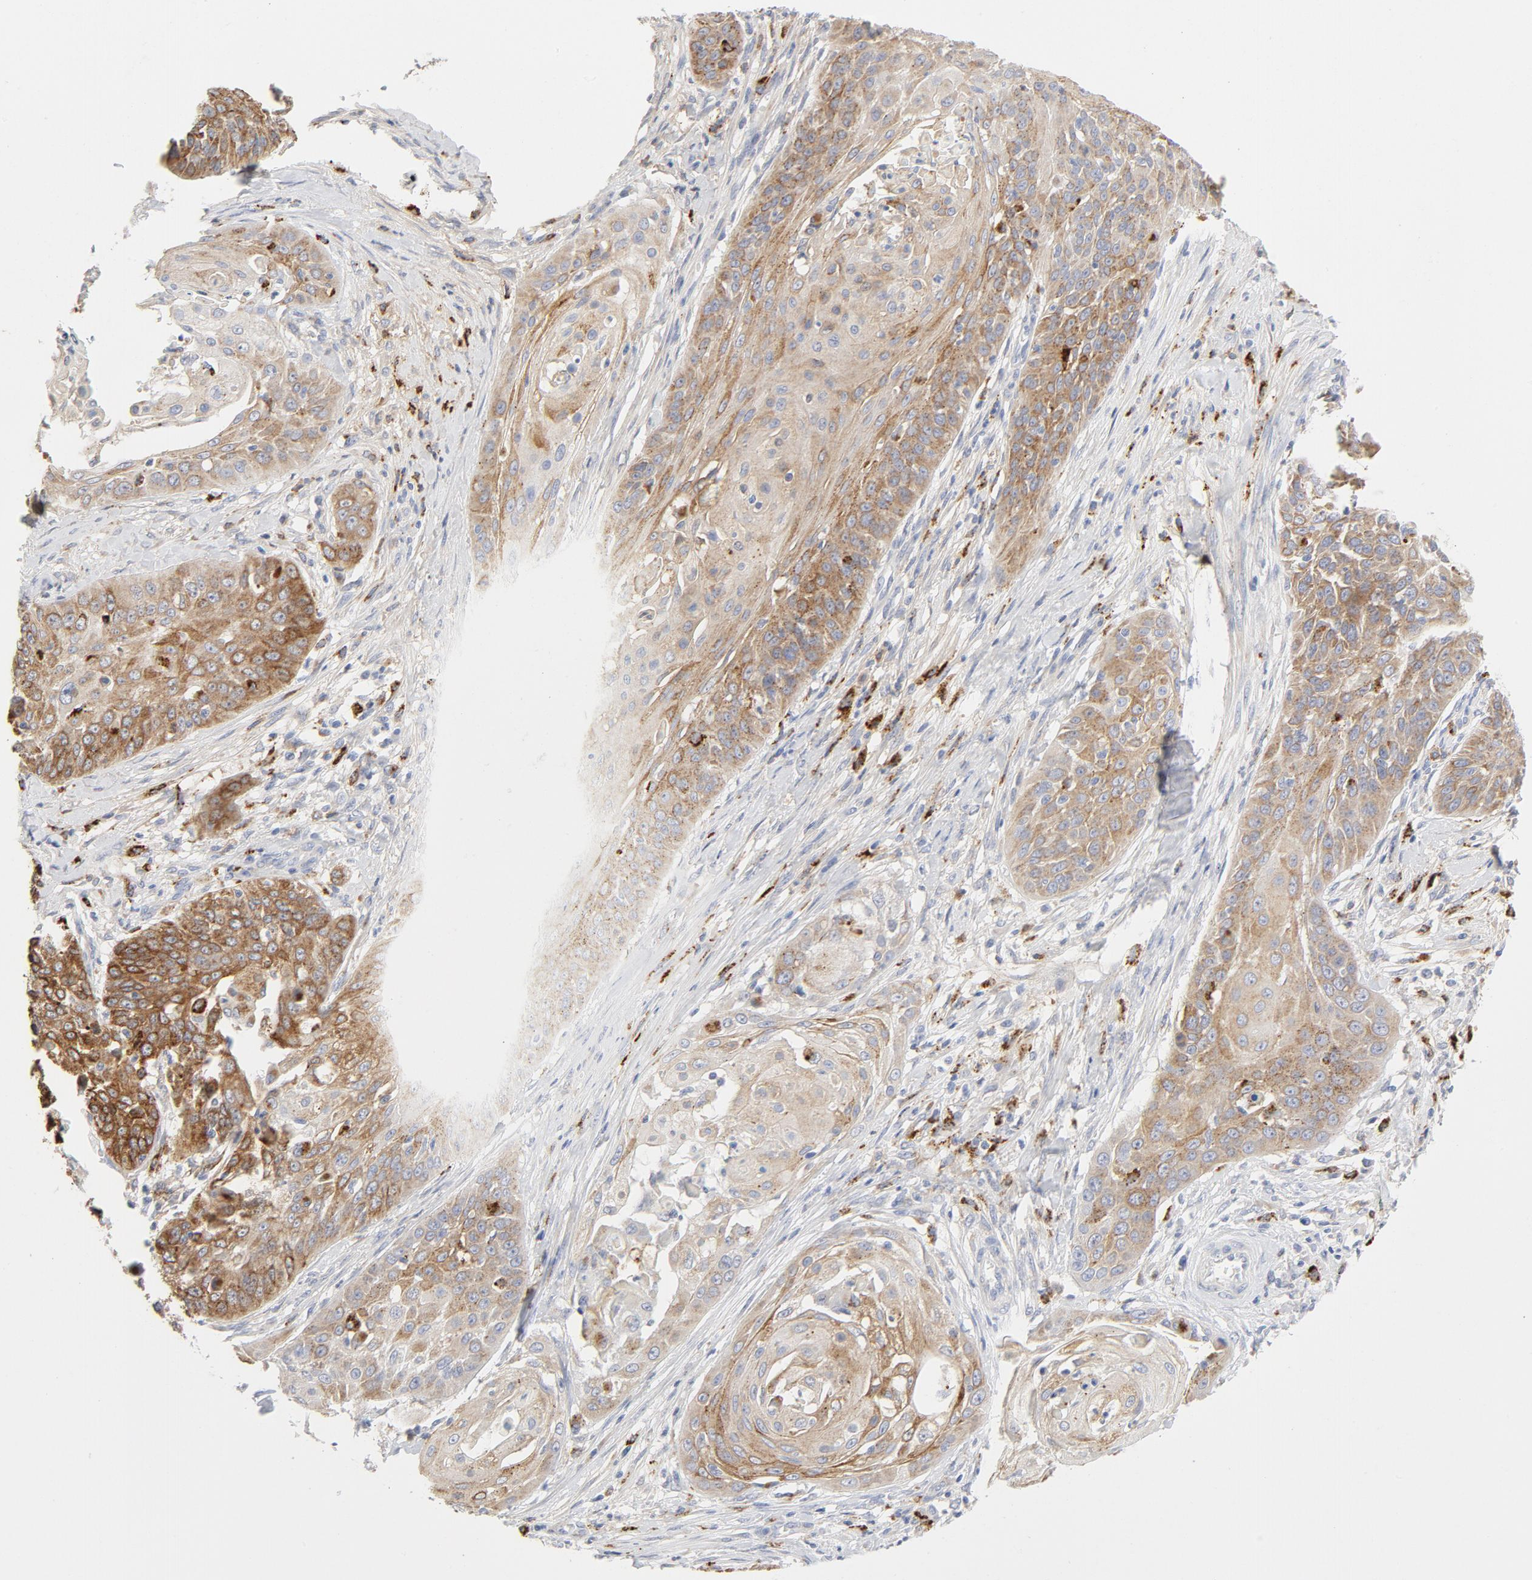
{"staining": {"intensity": "strong", "quantity": ">75%", "location": "cytoplasmic/membranous"}, "tissue": "cervical cancer", "cell_type": "Tumor cells", "image_type": "cancer", "snomed": [{"axis": "morphology", "description": "Squamous cell carcinoma, NOS"}, {"axis": "topography", "description": "Cervix"}], "caption": "The photomicrograph exhibits a brown stain indicating the presence of a protein in the cytoplasmic/membranous of tumor cells in cervical squamous cell carcinoma.", "gene": "MAGEB17", "patient": {"sex": "female", "age": 64}}